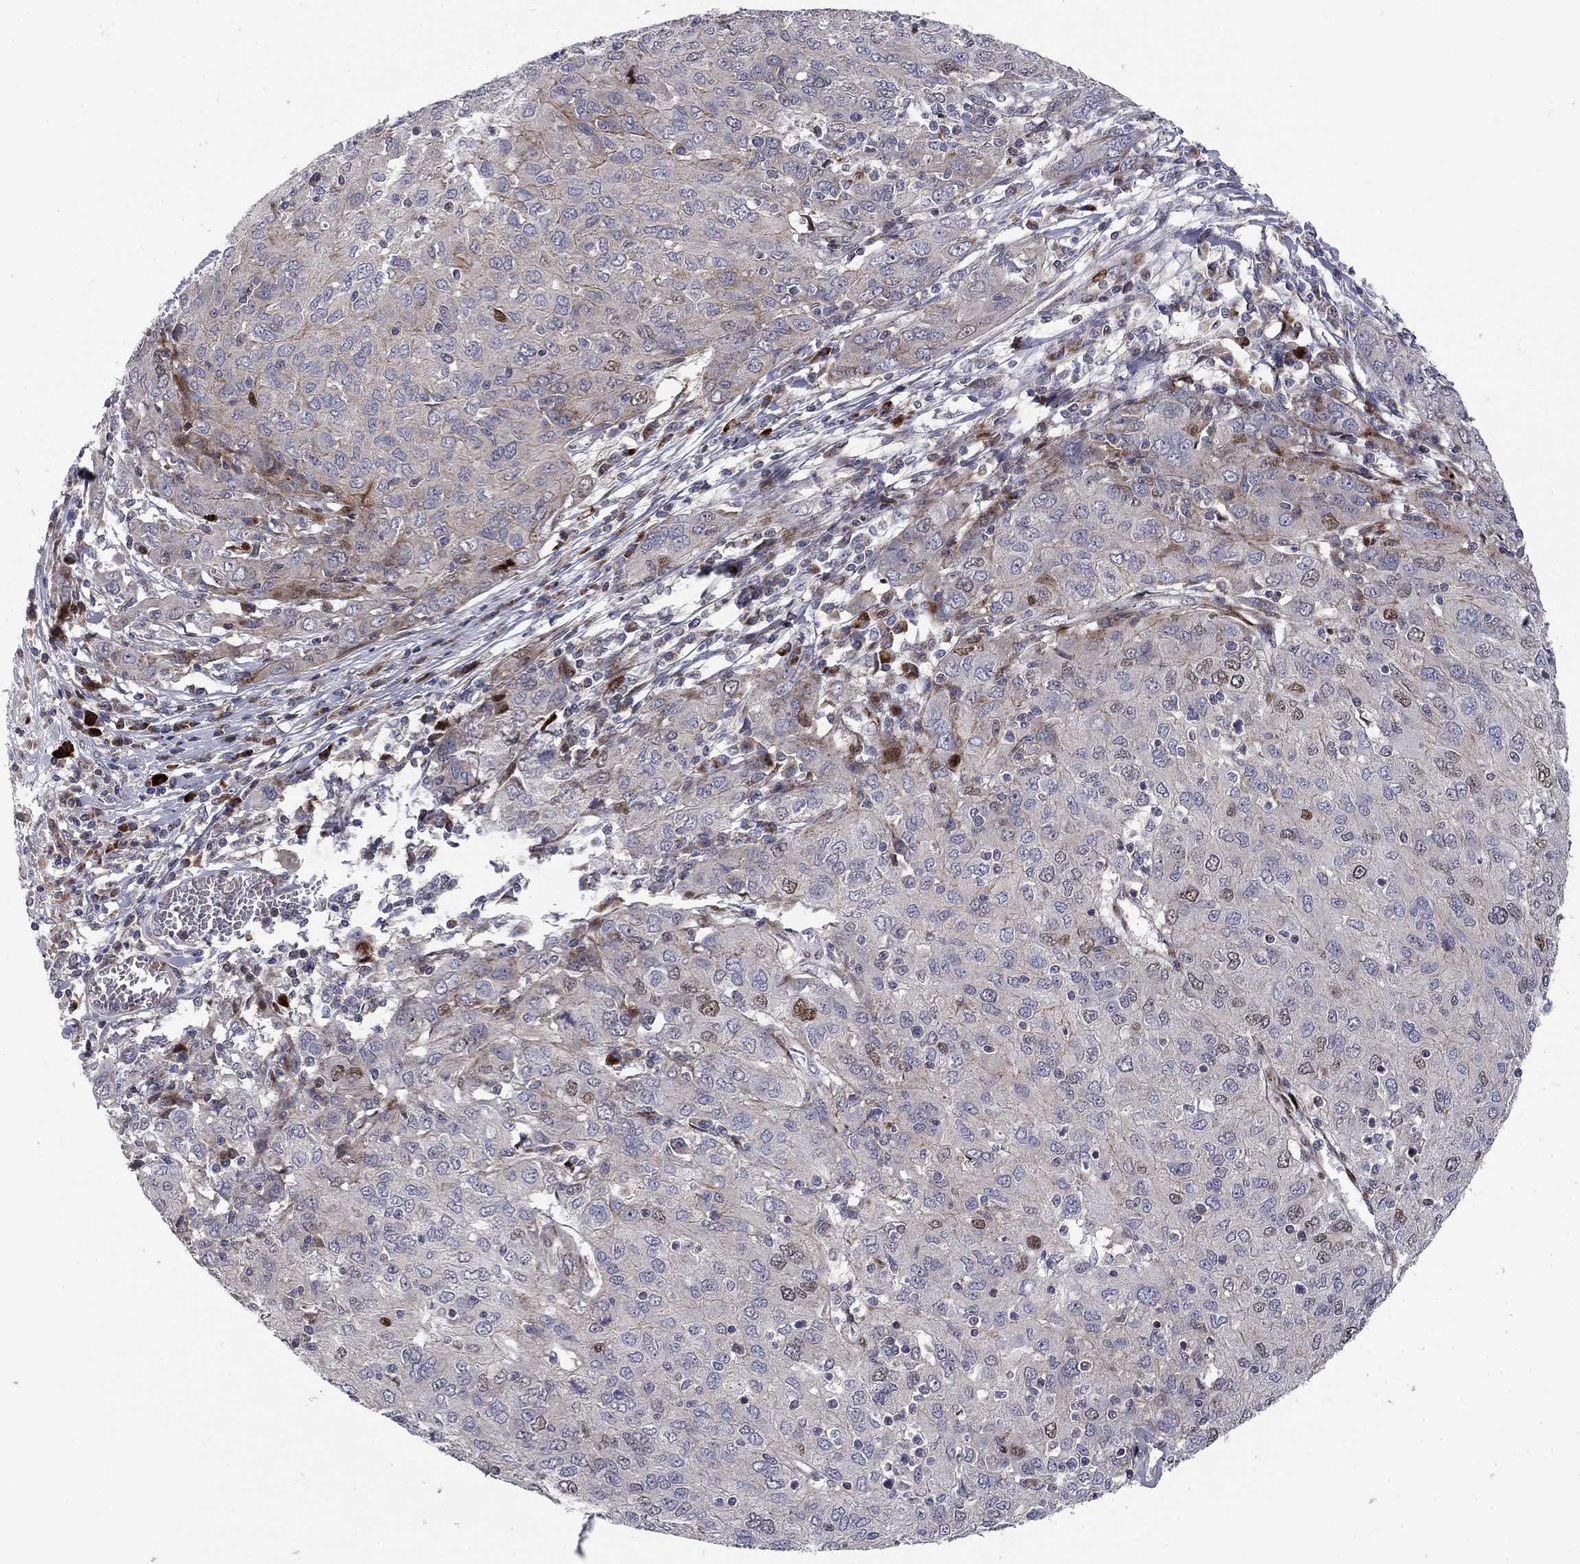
{"staining": {"intensity": "moderate", "quantity": "<25%", "location": "cytoplasmic/membranous"}, "tissue": "ovarian cancer", "cell_type": "Tumor cells", "image_type": "cancer", "snomed": [{"axis": "morphology", "description": "Carcinoma, endometroid"}, {"axis": "topography", "description": "Ovary"}], "caption": "Ovarian endometroid carcinoma stained with DAB (3,3'-diaminobenzidine) IHC displays low levels of moderate cytoplasmic/membranous staining in about <25% of tumor cells.", "gene": "MIOS", "patient": {"sex": "female", "age": 50}}